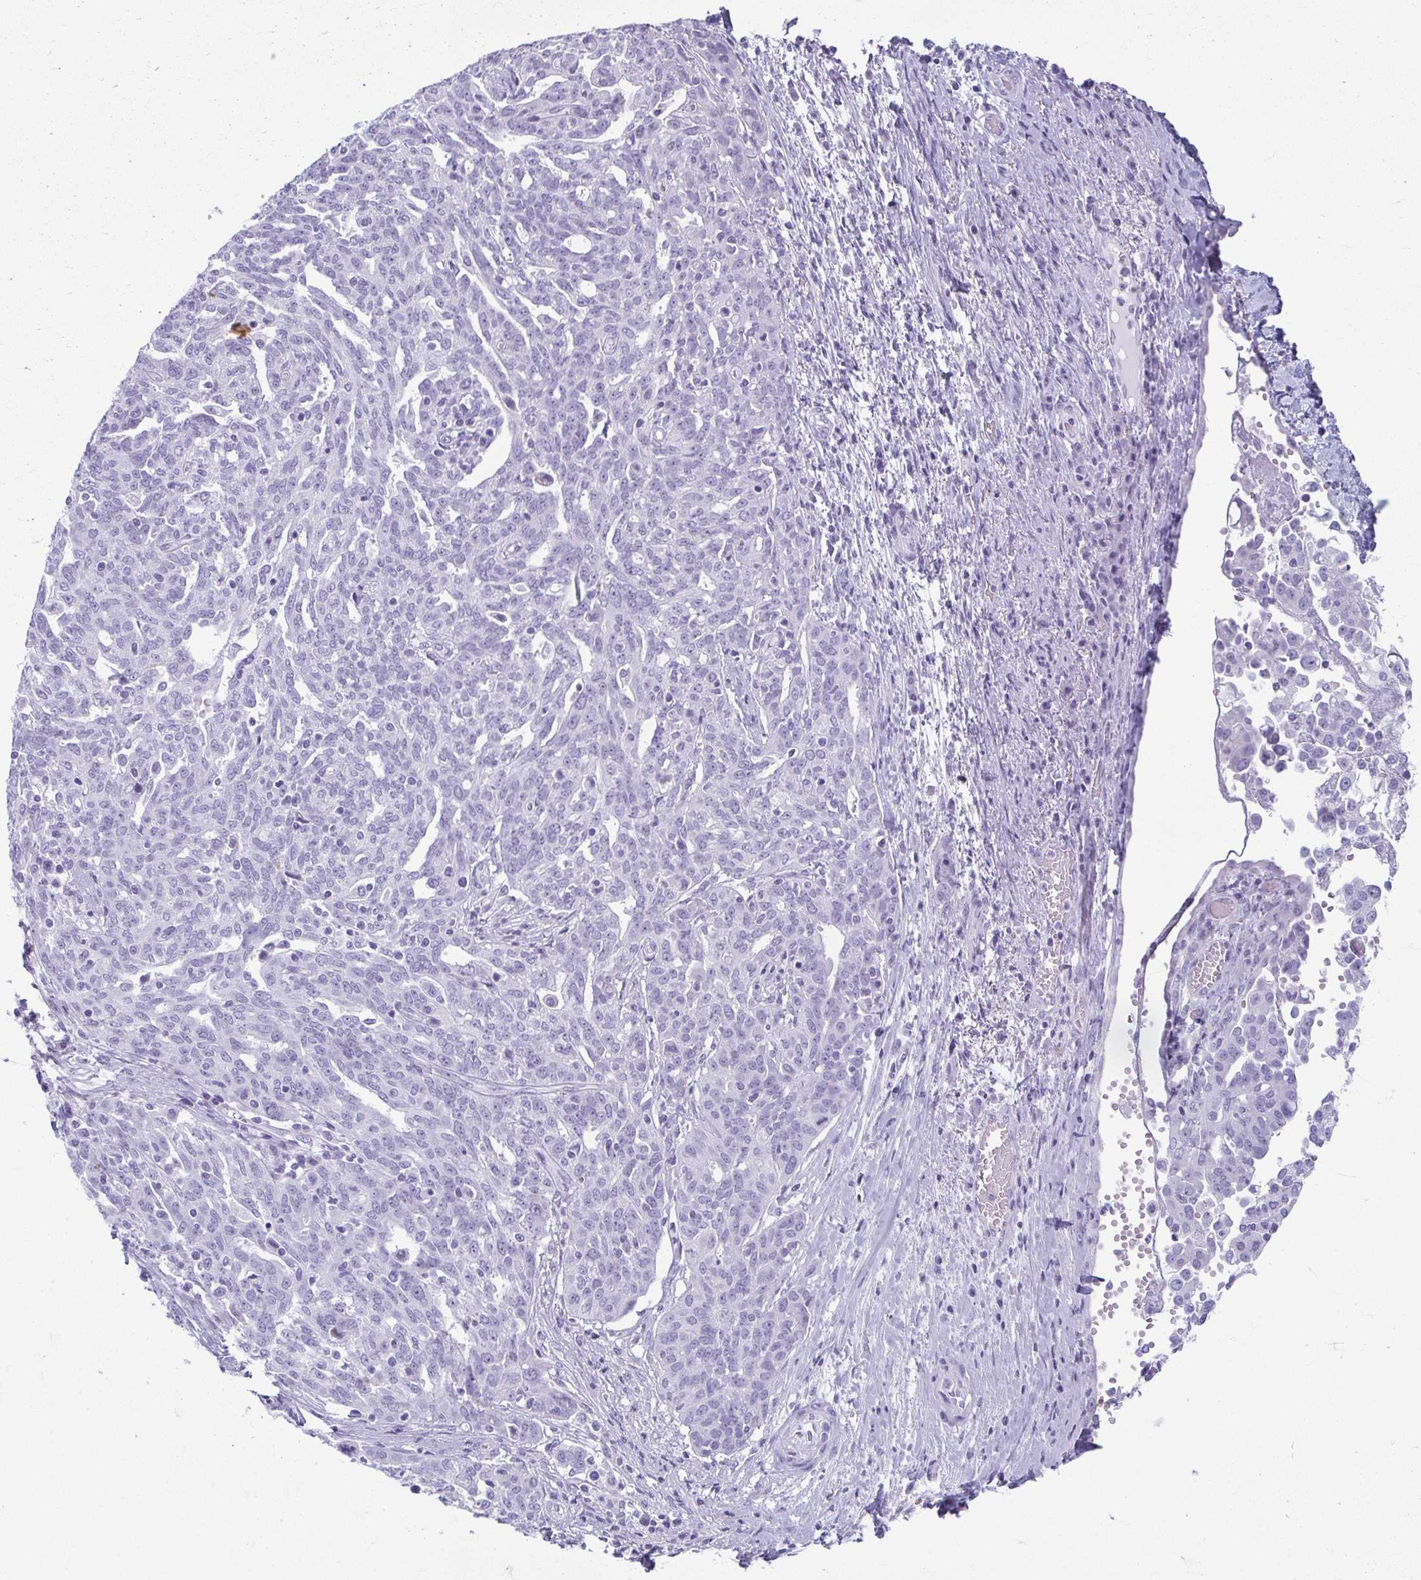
{"staining": {"intensity": "negative", "quantity": "none", "location": "none"}, "tissue": "ovarian cancer", "cell_type": "Tumor cells", "image_type": "cancer", "snomed": [{"axis": "morphology", "description": "Cystadenocarcinoma, serous, NOS"}, {"axis": "topography", "description": "Ovary"}], "caption": "Tumor cells show no significant protein staining in ovarian cancer.", "gene": "MOBP", "patient": {"sex": "female", "age": 67}}